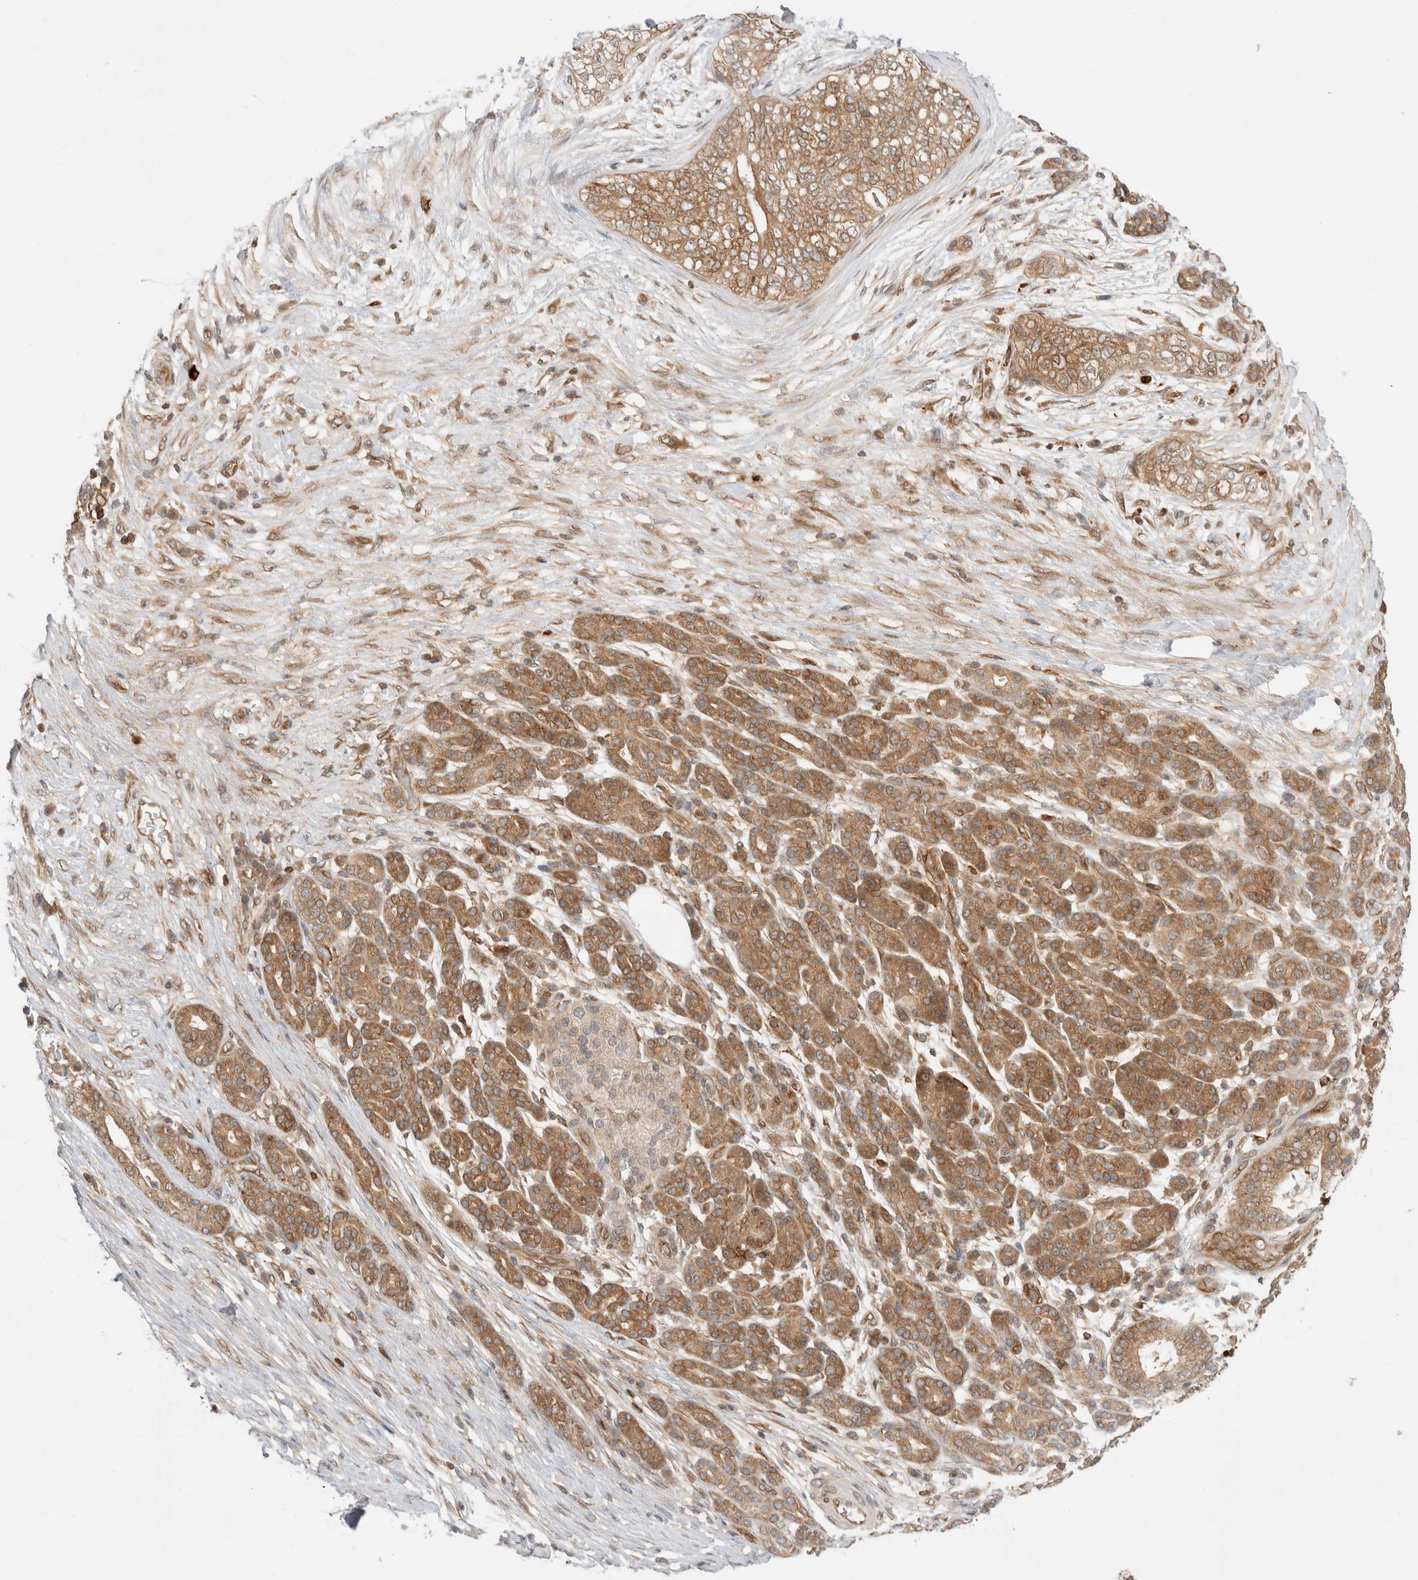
{"staining": {"intensity": "moderate", "quantity": ">75%", "location": "cytoplasmic/membranous"}, "tissue": "pancreatic cancer", "cell_type": "Tumor cells", "image_type": "cancer", "snomed": [{"axis": "morphology", "description": "Adenocarcinoma, NOS"}, {"axis": "topography", "description": "Pancreas"}], "caption": "High-power microscopy captured an immunohistochemistry image of pancreatic adenocarcinoma, revealing moderate cytoplasmic/membranous staining in about >75% of tumor cells.", "gene": "NFKB1", "patient": {"sex": "male", "age": 72}}